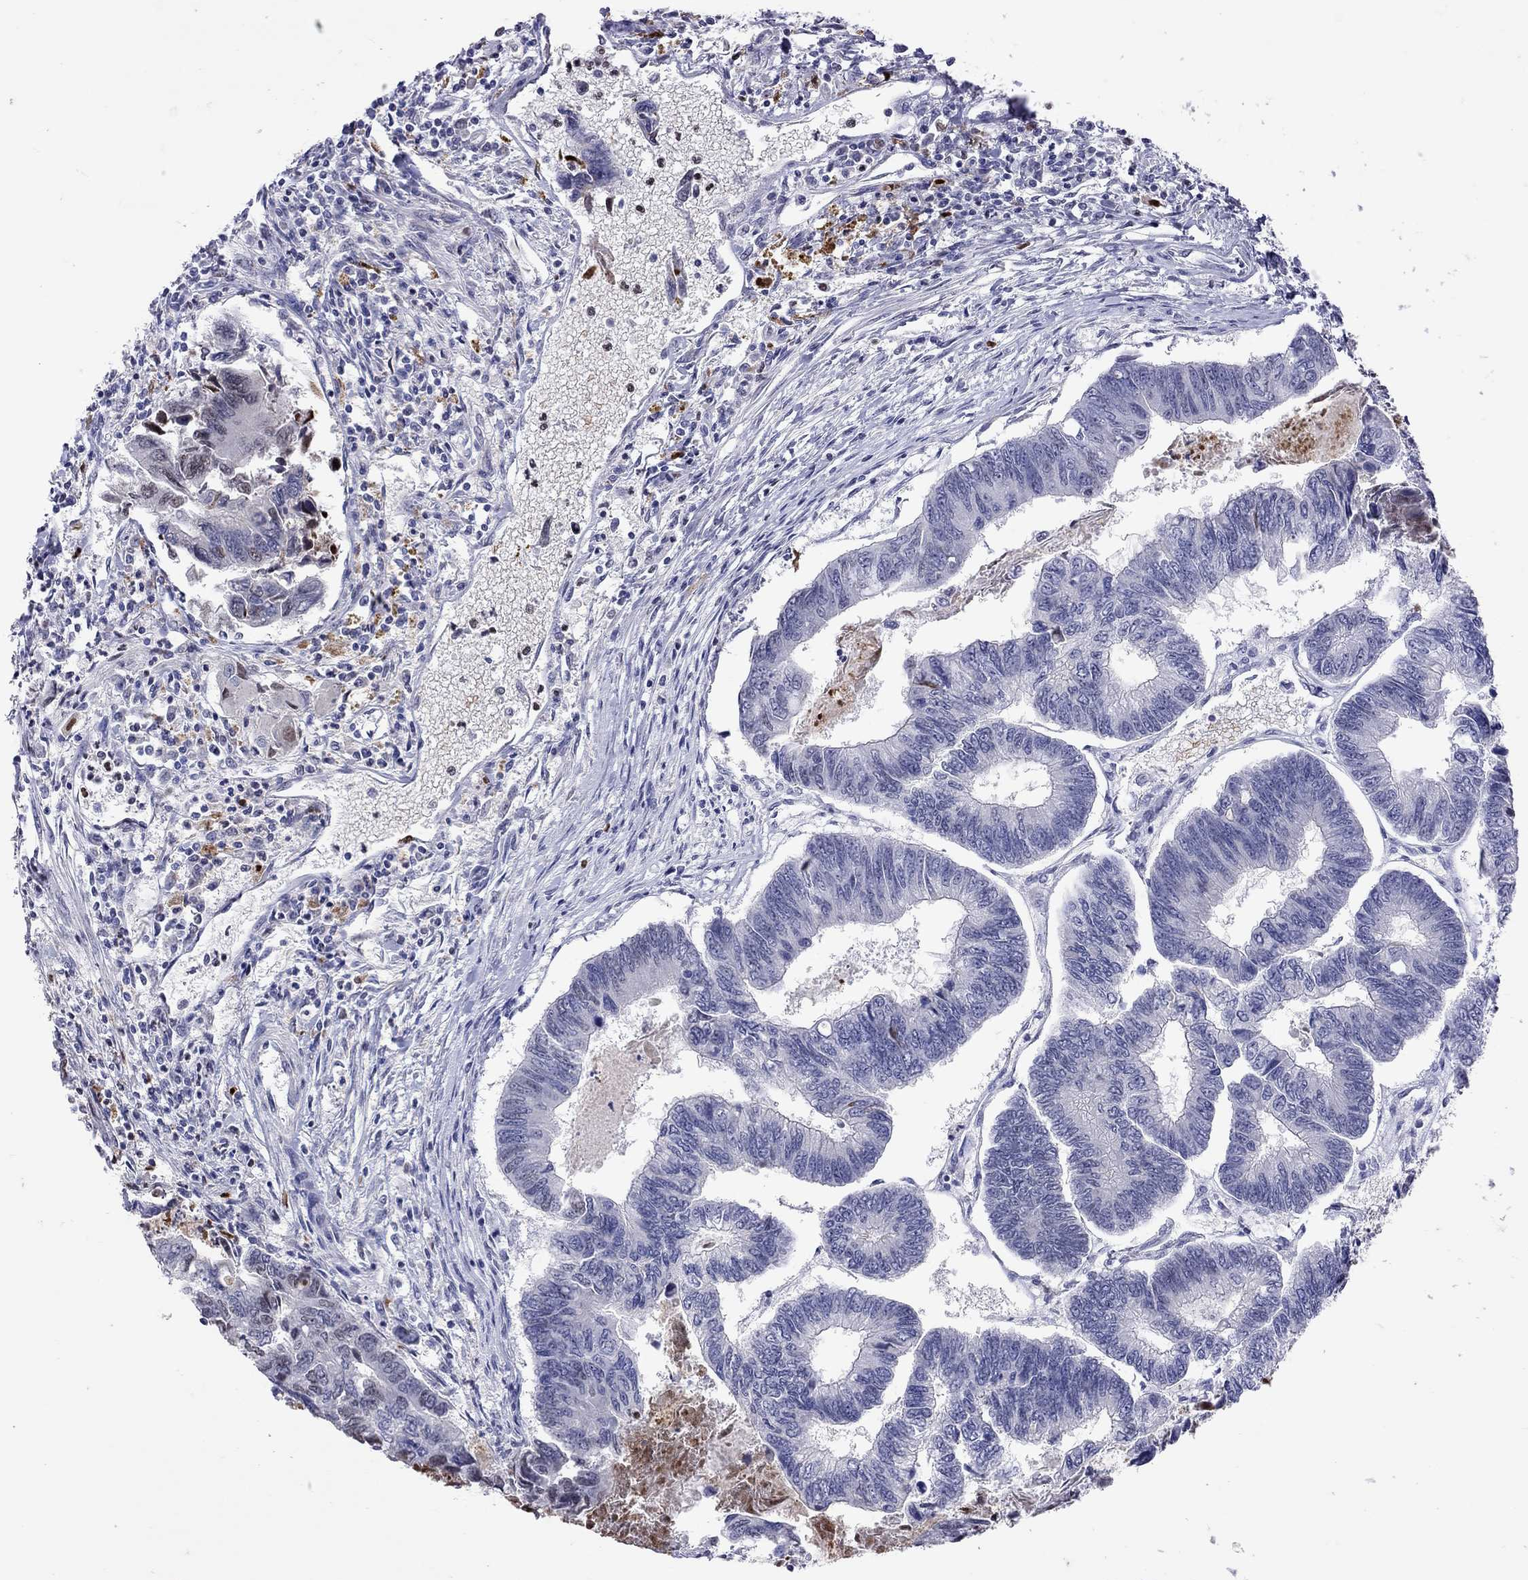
{"staining": {"intensity": "negative", "quantity": "none", "location": "none"}, "tissue": "colorectal cancer", "cell_type": "Tumor cells", "image_type": "cancer", "snomed": [{"axis": "morphology", "description": "Adenocarcinoma, NOS"}, {"axis": "topography", "description": "Colon"}], "caption": "This image is of adenocarcinoma (colorectal) stained with immunohistochemistry to label a protein in brown with the nuclei are counter-stained blue. There is no expression in tumor cells.", "gene": "SERPINA3", "patient": {"sex": "female", "age": 65}}